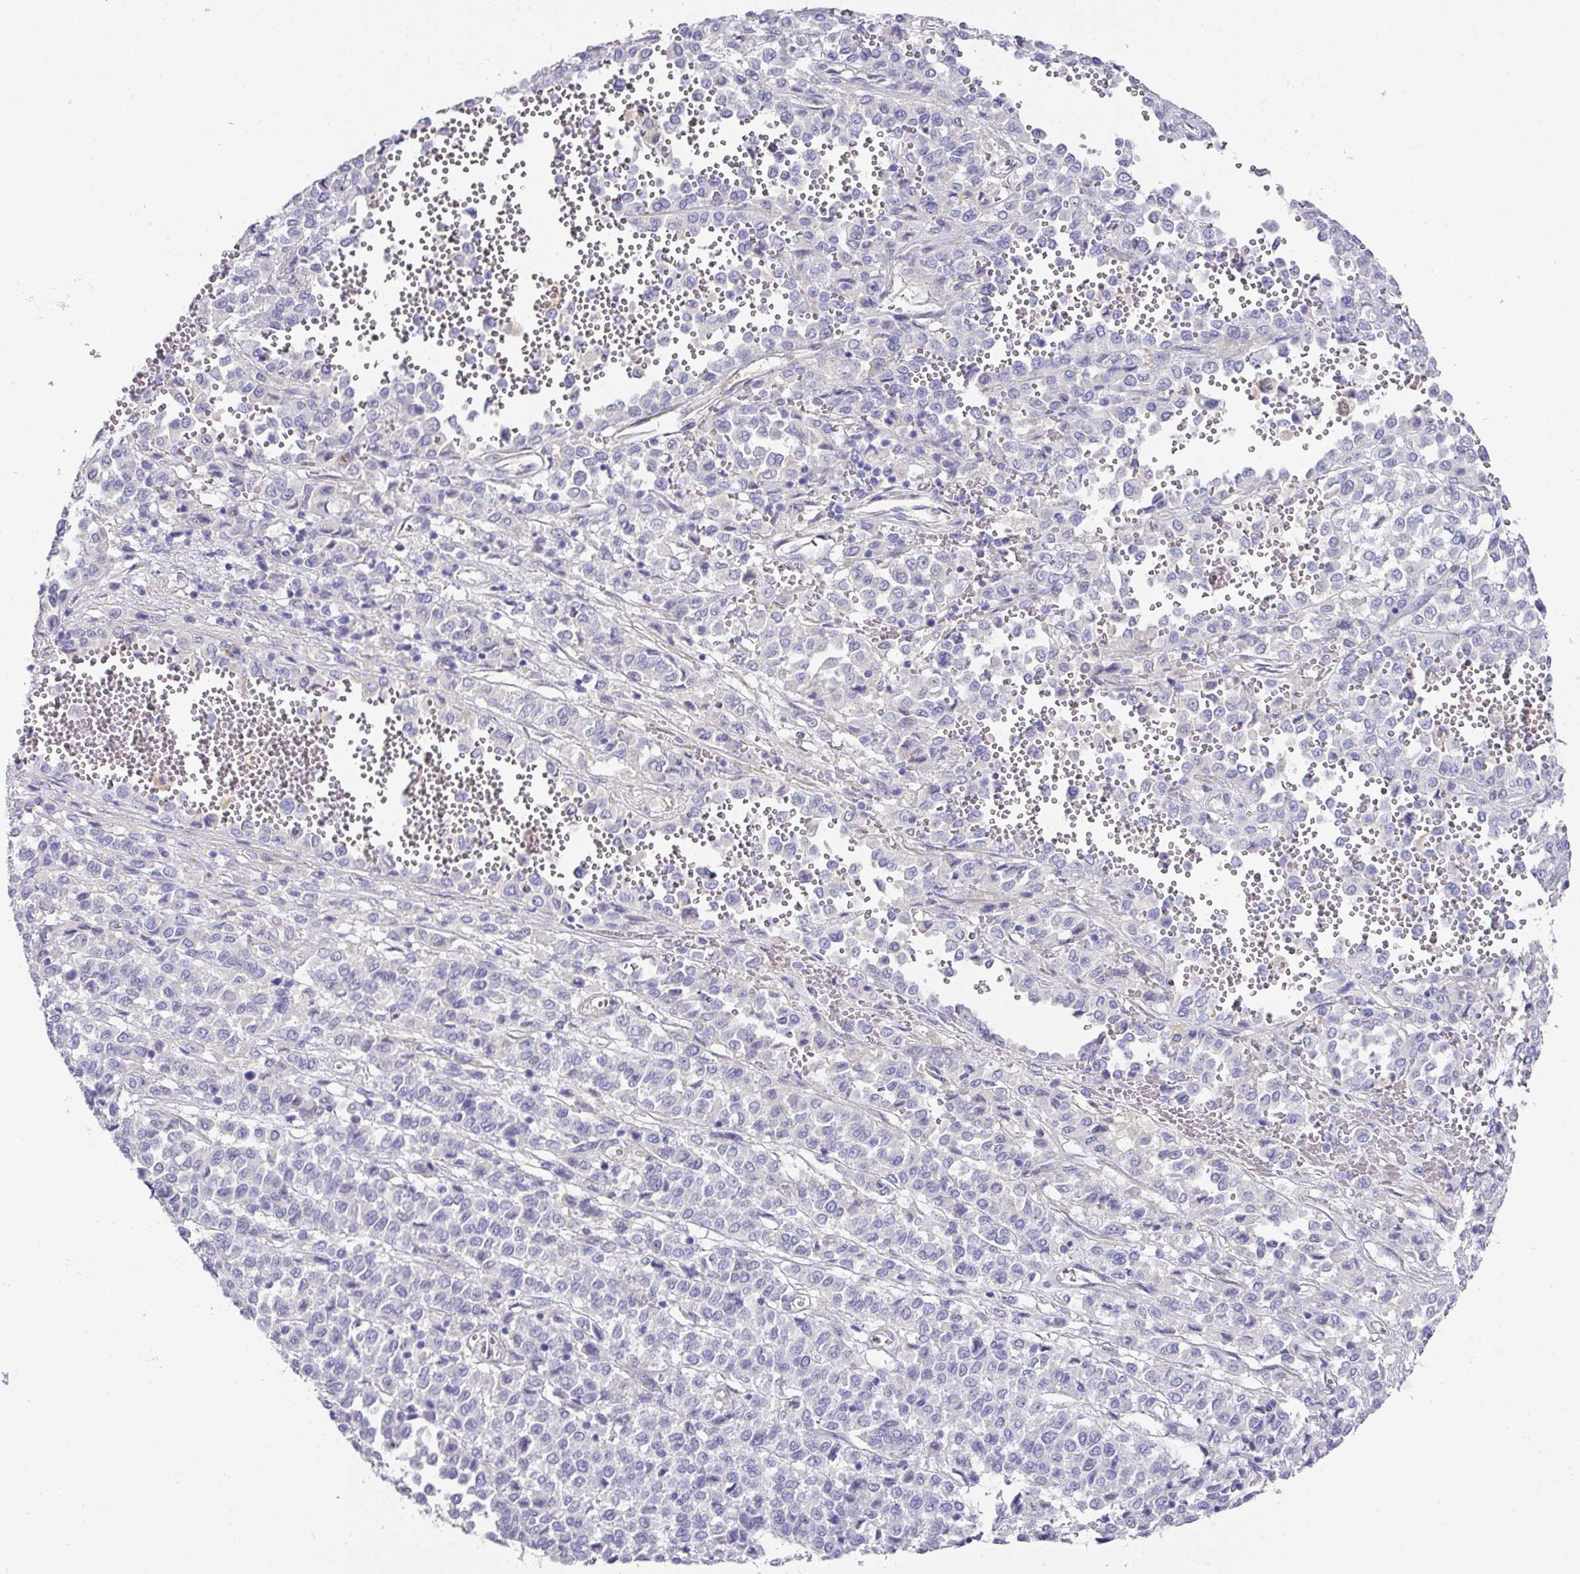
{"staining": {"intensity": "negative", "quantity": "none", "location": "none"}, "tissue": "melanoma", "cell_type": "Tumor cells", "image_type": "cancer", "snomed": [{"axis": "morphology", "description": "Malignant melanoma, Metastatic site"}, {"axis": "topography", "description": "Pancreas"}], "caption": "Immunohistochemical staining of malignant melanoma (metastatic site) shows no significant expression in tumor cells. (DAB (3,3'-diaminobenzidine) IHC visualized using brightfield microscopy, high magnification).", "gene": "TARM1", "patient": {"sex": "female", "age": 30}}